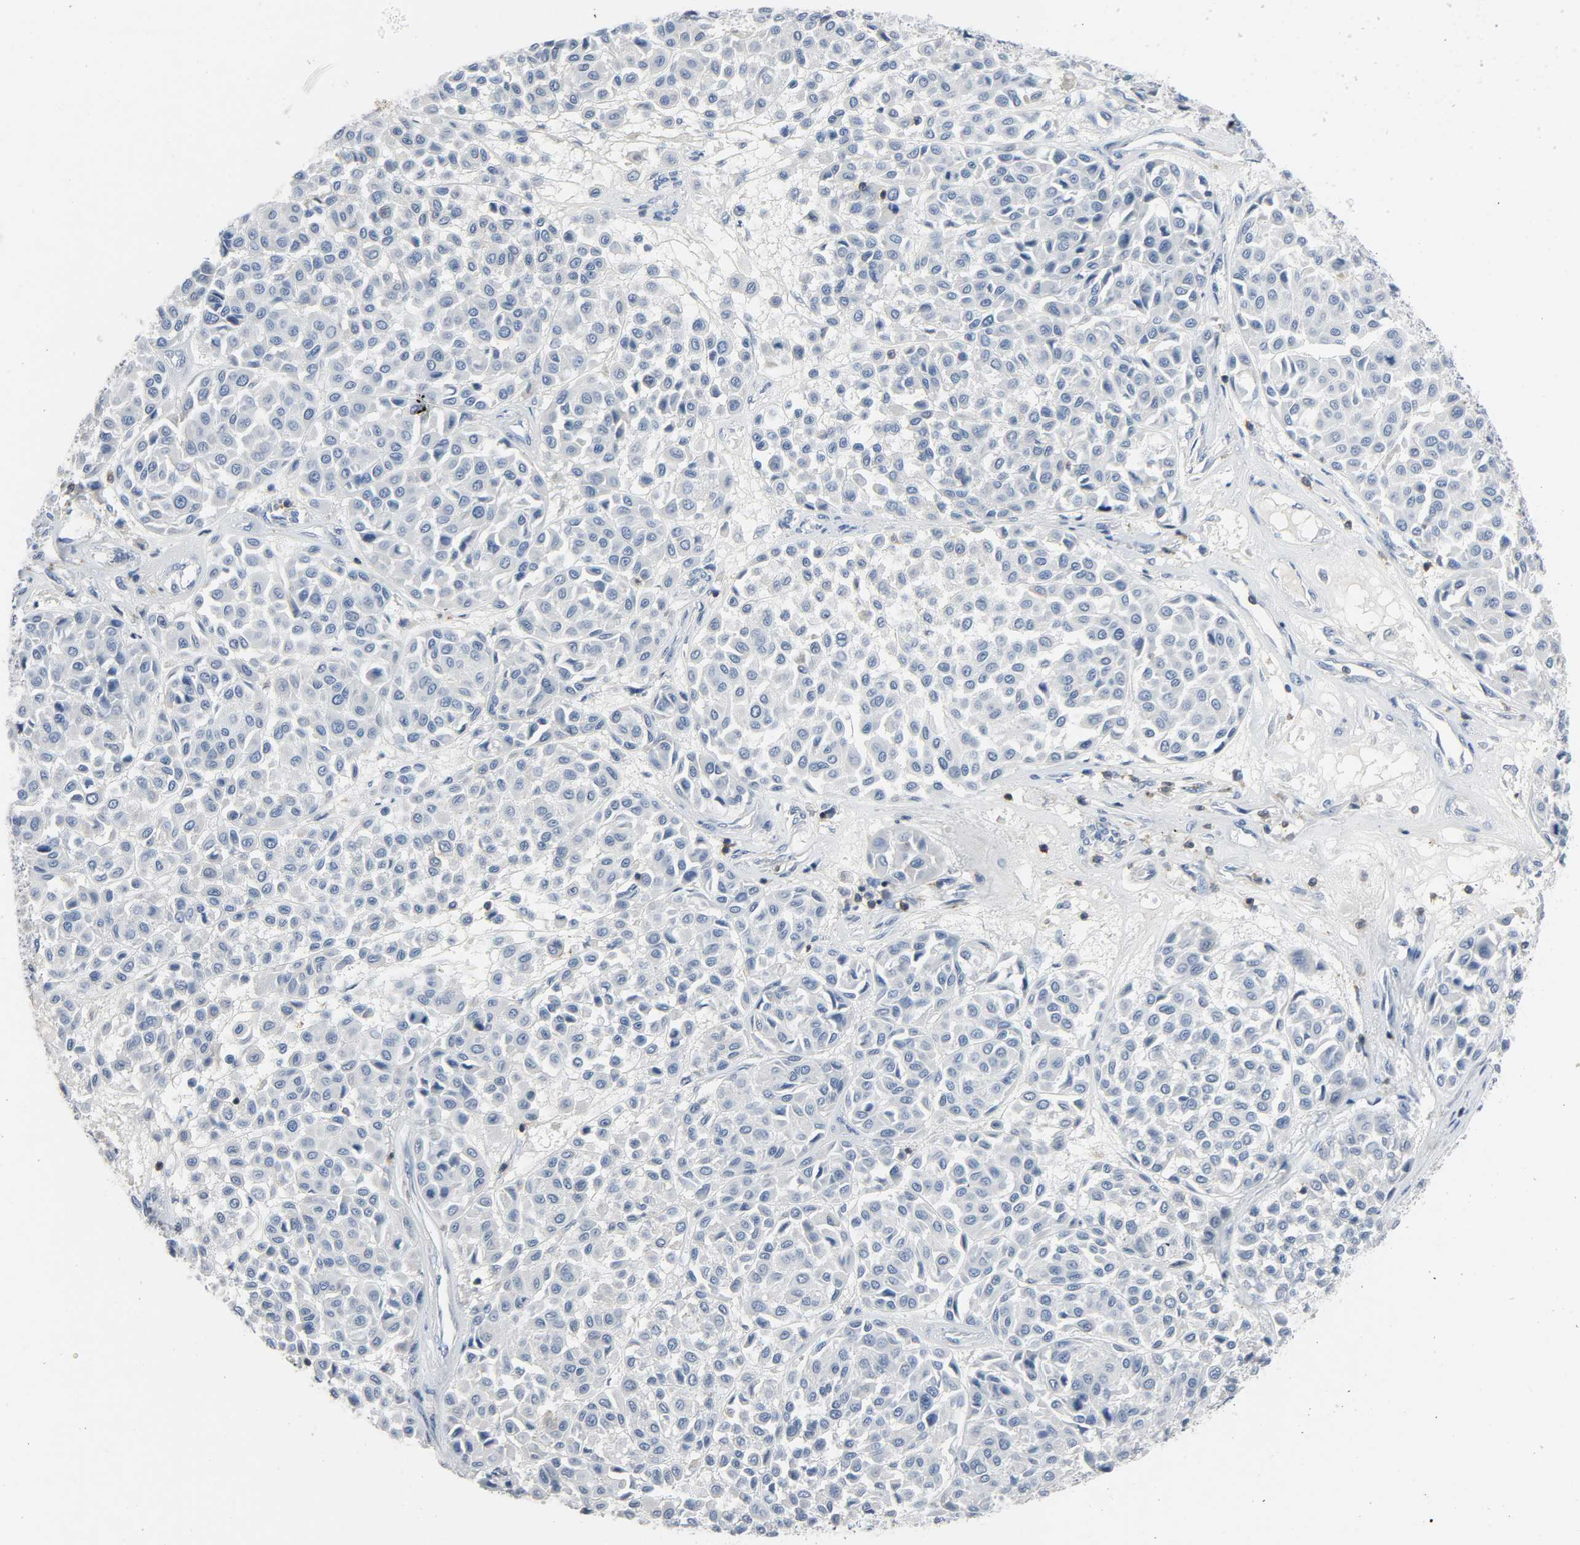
{"staining": {"intensity": "negative", "quantity": "none", "location": "none"}, "tissue": "melanoma", "cell_type": "Tumor cells", "image_type": "cancer", "snomed": [{"axis": "morphology", "description": "Malignant melanoma, Metastatic site"}, {"axis": "topography", "description": "Soft tissue"}], "caption": "Immunohistochemical staining of human melanoma shows no significant expression in tumor cells.", "gene": "LCK", "patient": {"sex": "male", "age": 41}}